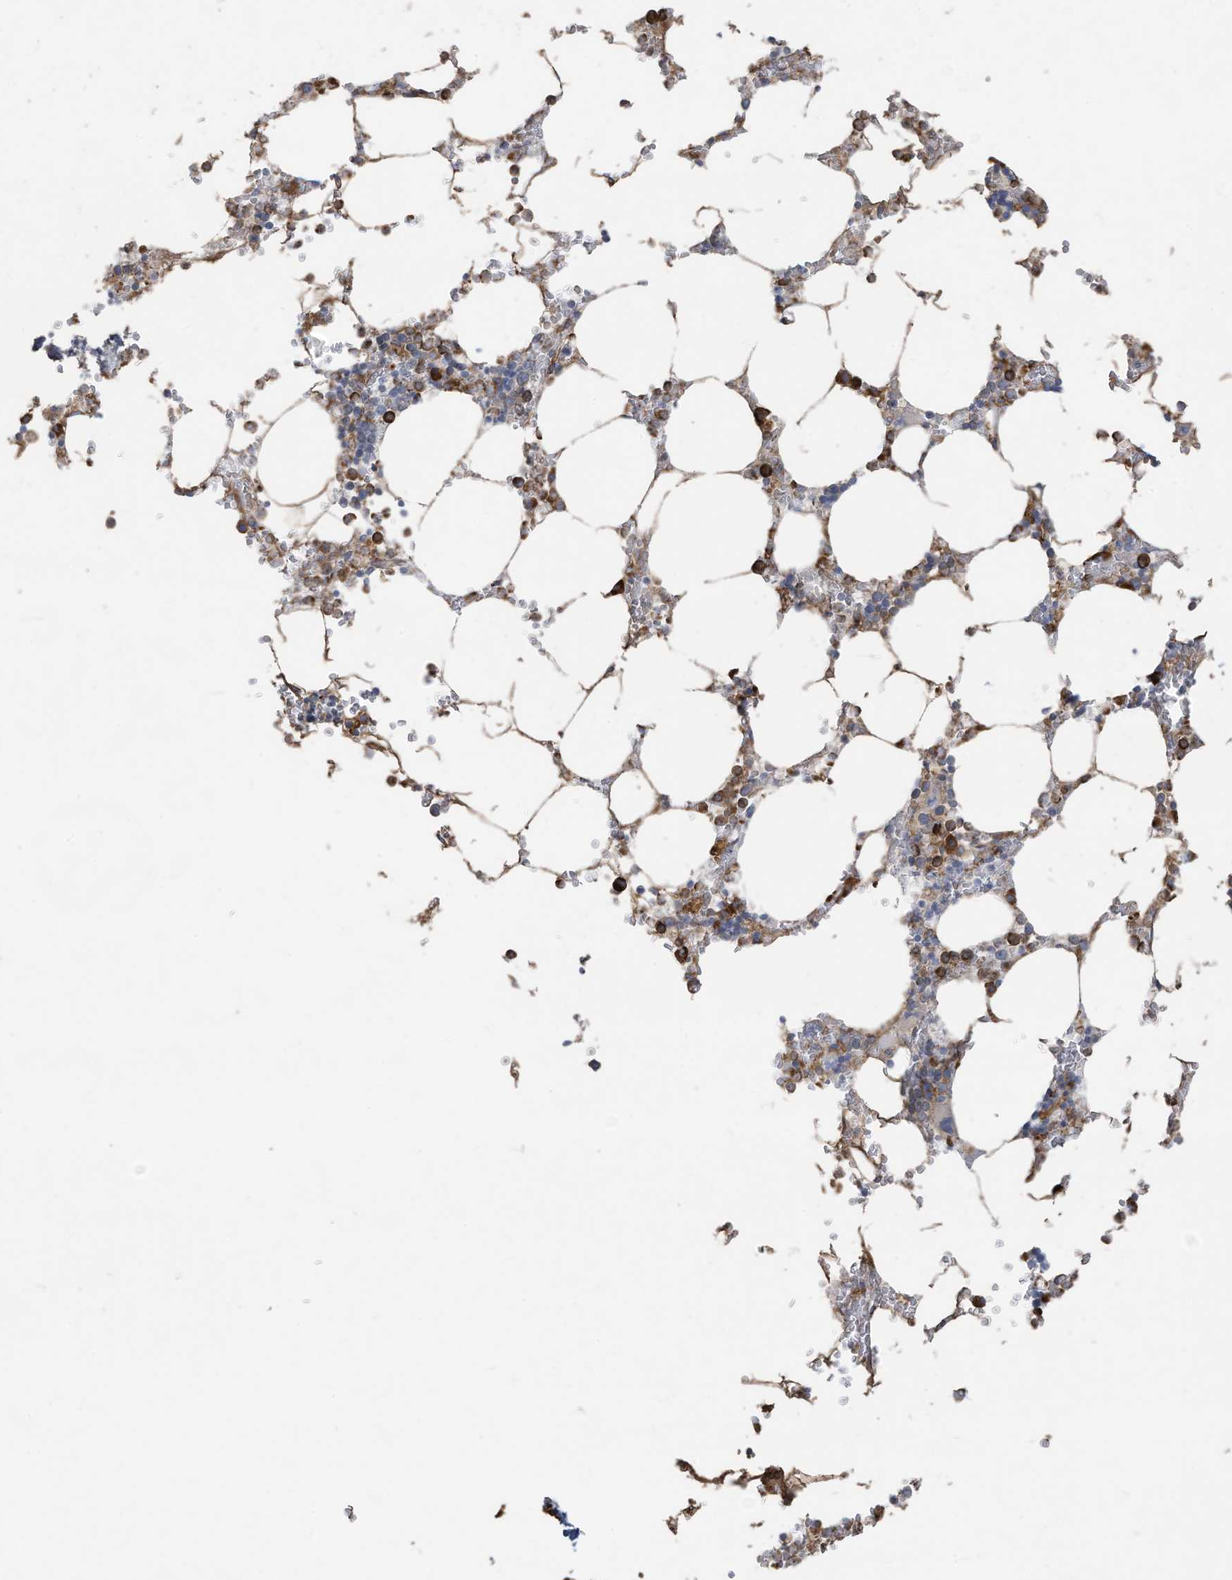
{"staining": {"intensity": "strong", "quantity": "<25%", "location": "cytoplasmic/membranous"}, "tissue": "bone marrow", "cell_type": "Hematopoietic cells", "image_type": "normal", "snomed": [{"axis": "morphology", "description": "Normal tissue, NOS"}, {"axis": "topography", "description": "Bone marrow"}], "caption": "Immunohistochemistry (IHC) staining of unremarkable bone marrow, which displays medium levels of strong cytoplasmic/membranous expression in approximately <25% of hematopoietic cells indicating strong cytoplasmic/membranous protein expression. The staining was performed using DAB (brown) for protein detection and nuclei were counterstained in hematoxylin (blue).", "gene": "ZNF354C", "patient": {"sex": "male", "age": 70}}